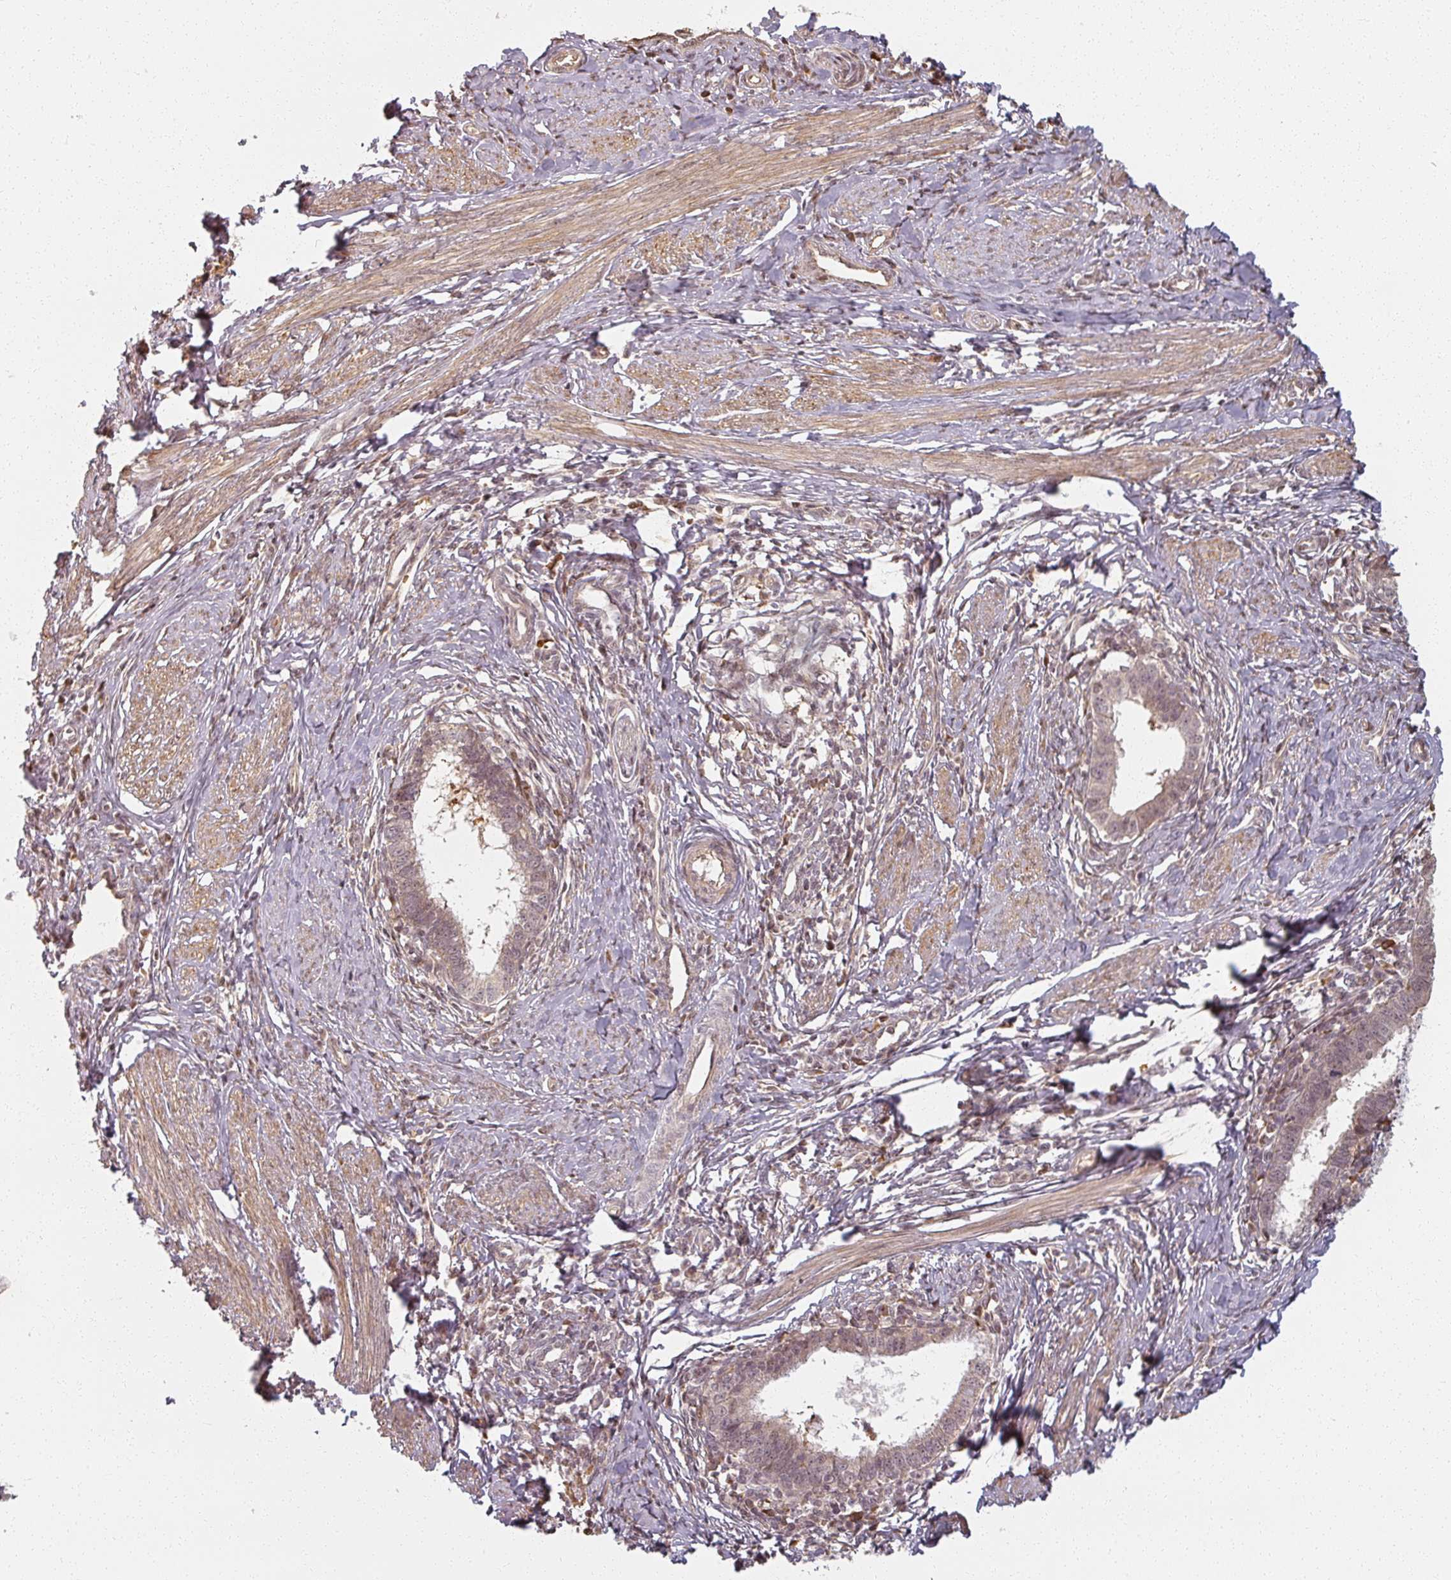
{"staining": {"intensity": "weak", "quantity": ">75%", "location": "cytoplasmic/membranous,nuclear"}, "tissue": "cervical cancer", "cell_type": "Tumor cells", "image_type": "cancer", "snomed": [{"axis": "morphology", "description": "Adenocarcinoma, NOS"}, {"axis": "topography", "description": "Cervix"}], "caption": "A low amount of weak cytoplasmic/membranous and nuclear staining is present in approximately >75% of tumor cells in cervical cancer (adenocarcinoma) tissue.", "gene": "MED19", "patient": {"sex": "female", "age": 36}}